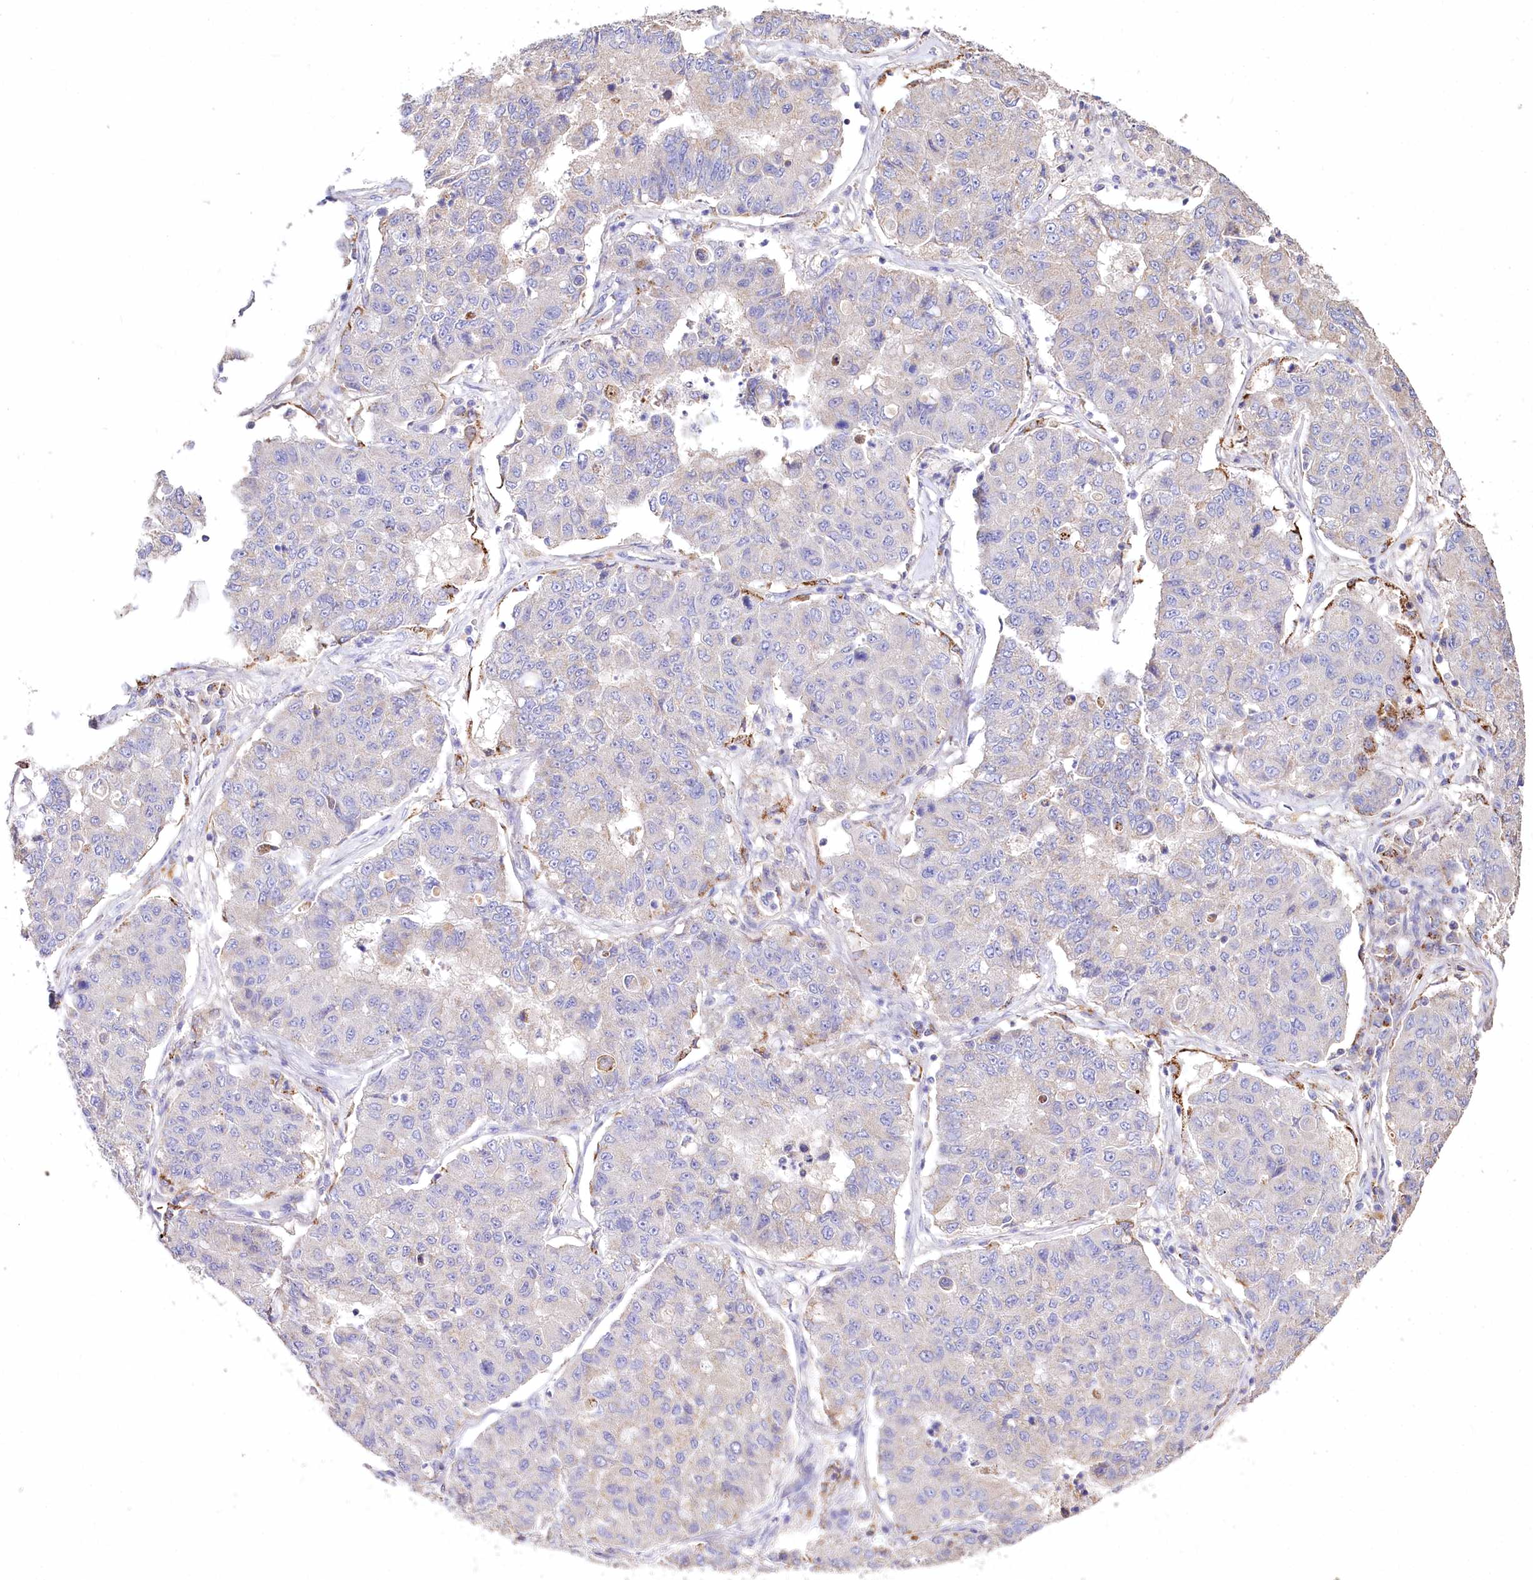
{"staining": {"intensity": "negative", "quantity": "none", "location": "none"}, "tissue": "lung cancer", "cell_type": "Tumor cells", "image_type": "cancer", "snomed": [{"axis": "morphology", "description": "Squamous cell carcinoma, NOS"}, {"axis": "topography", "description": "Lung"}], "caption": "This histopathology image is of squamous cell carcinoma (lung) stained with IHC to label a protein in brown with the nuclei are counter-stained blue. There is no positivity in tumor cells.", "gene": "PTER", "patient": {"sex": "male", "age": 74}}